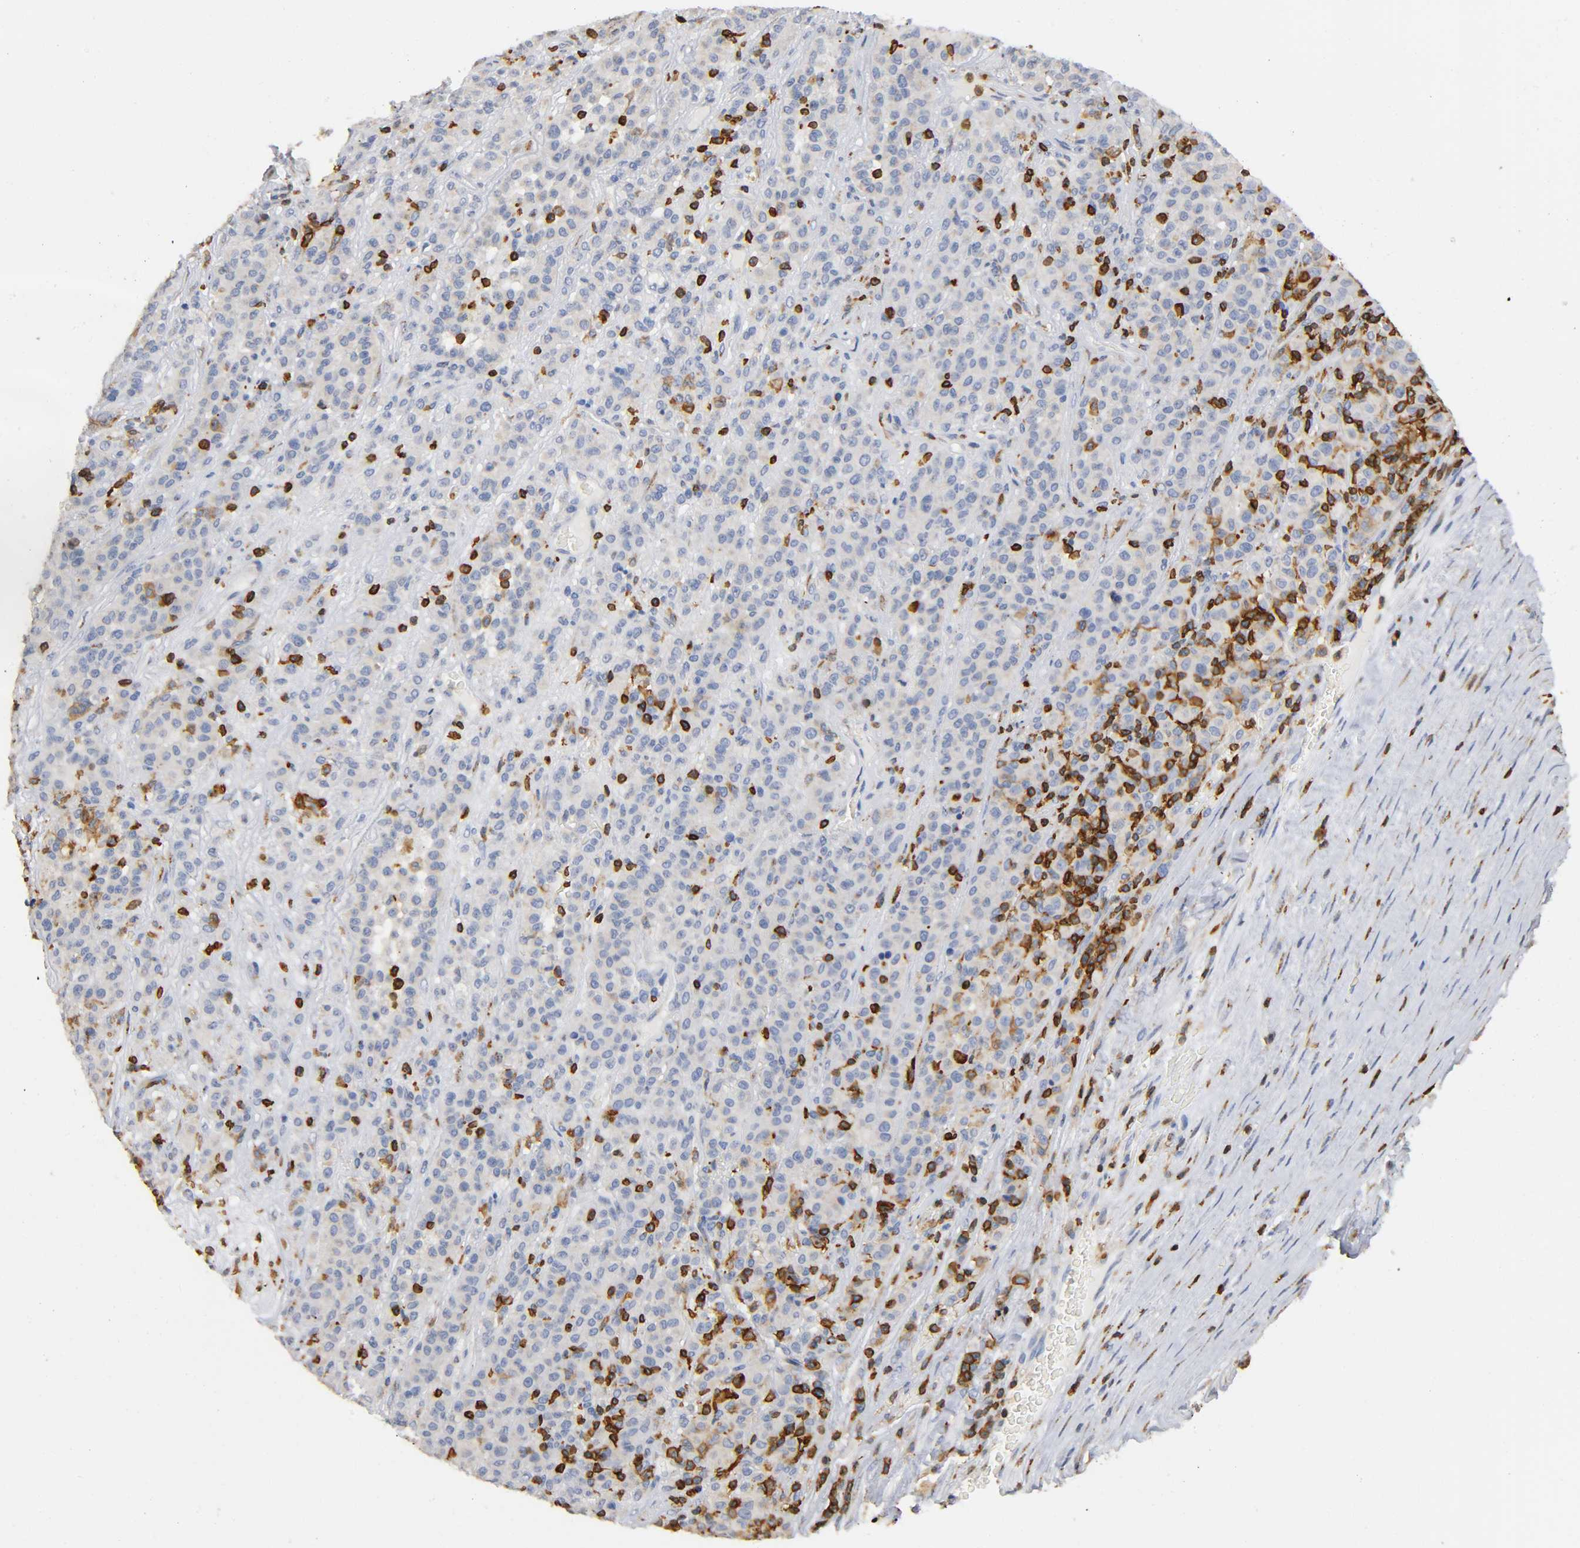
{"staining": {"intensity": "moderate", "quantity": "25%-75%", "location": "cytoplasmic/membranous"}, "tissue": "melanoma", "cell_type": "Tumor cells", "image_type": "cancer", "snomed": [{"axis": "morphology", "description": "Malignant melanoma, Metastatic site"}, {"axis": "topography", "description": "Pancreas"}], "caption": "Immunohistochemical staining of human malignant melanoma (metastatic site) exhibits medium levels of moderate cytoplasmic/membranous positivity in approximately 25%-75% of tumor cells. The staining was performed using DAB (3,3'-diaminobenzidine) to visualize the protein expression in brown, while the nuclei were stained in blue with hematoxylin (Magnification: 20x).", "gene": "CAPN10", "patient": {"sex": "female", "age": 30}}